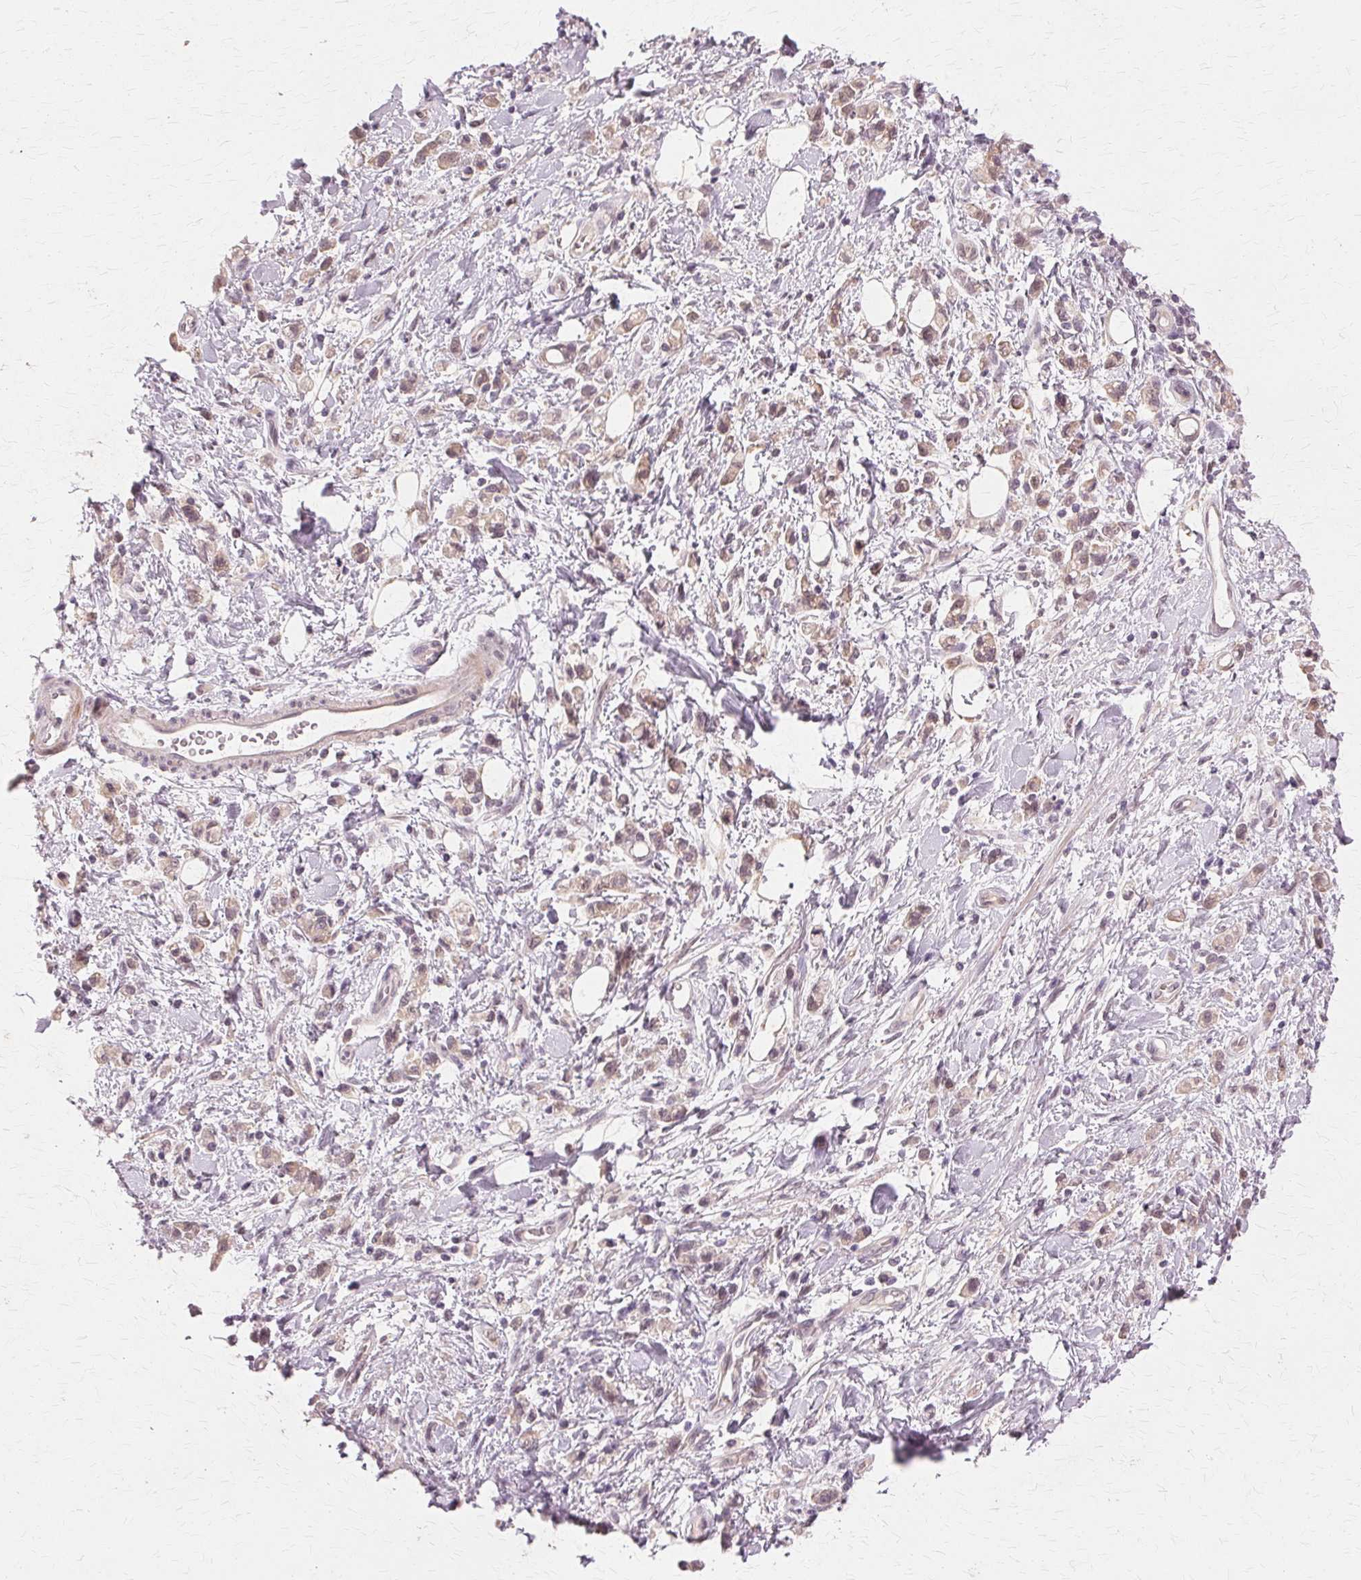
{"staining": {"intensity": "weak", "quantity": "25%-75%", "location": "cytoplasmic/membranous,nuclear"}, "tissue": "stomach cancer", "cell_type": "Tumor cells", "image_type": "cancer", "snomed": [{"axis": "morphology", "description": "Adenocarcinoma, NOS"}, {"axis": "topography", "description": "Stomach"}], "caption": "High-power microscopy captured an immunohistochemistry histopathology image of adenocarcinoma (stomach), revealing weak cytoplasmic/membranous and nuclear positivity in approximately 25%-75% of tumor cells.", "gene": "PRMT5", "patient": {"sex": "male", "age": 77}}